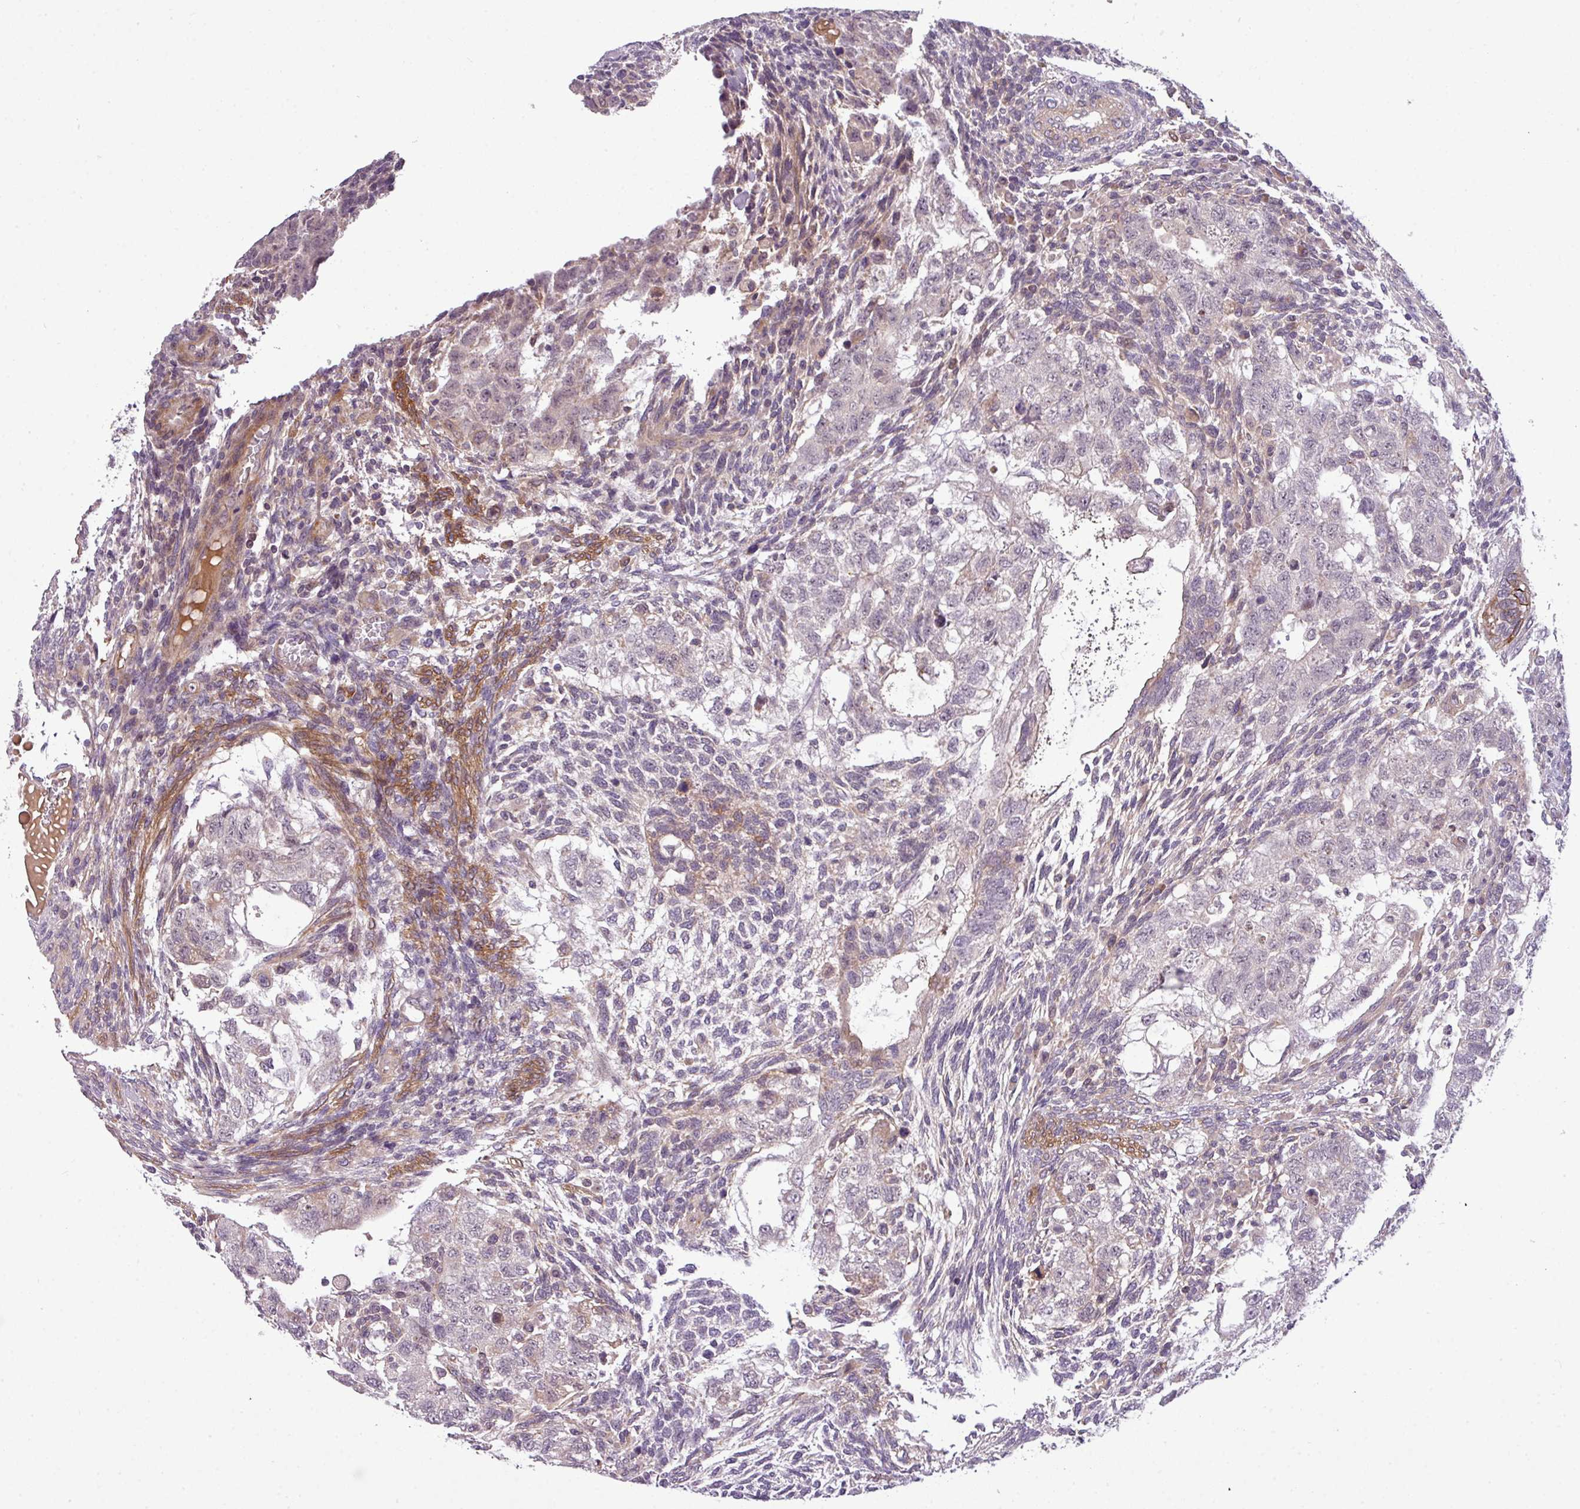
{"staining": {"intensity": "negative", "quantity": "none", "location": "none"}, "tissue": "testis cancer", "cell_type": "Tumor cells", "image_type": "cancer", "snomed": [{"axis": "morphology", "description": "Carcinoma, Embryonal, NOS"}, {"axis": "topography", "description": "Testis"}], "caption": "This is an IHC photomicrograph of human testis cancer. There is no staining in tumor cells.", "gene": "ZNF35", "patient": {"sex": "male", "age": 37}}